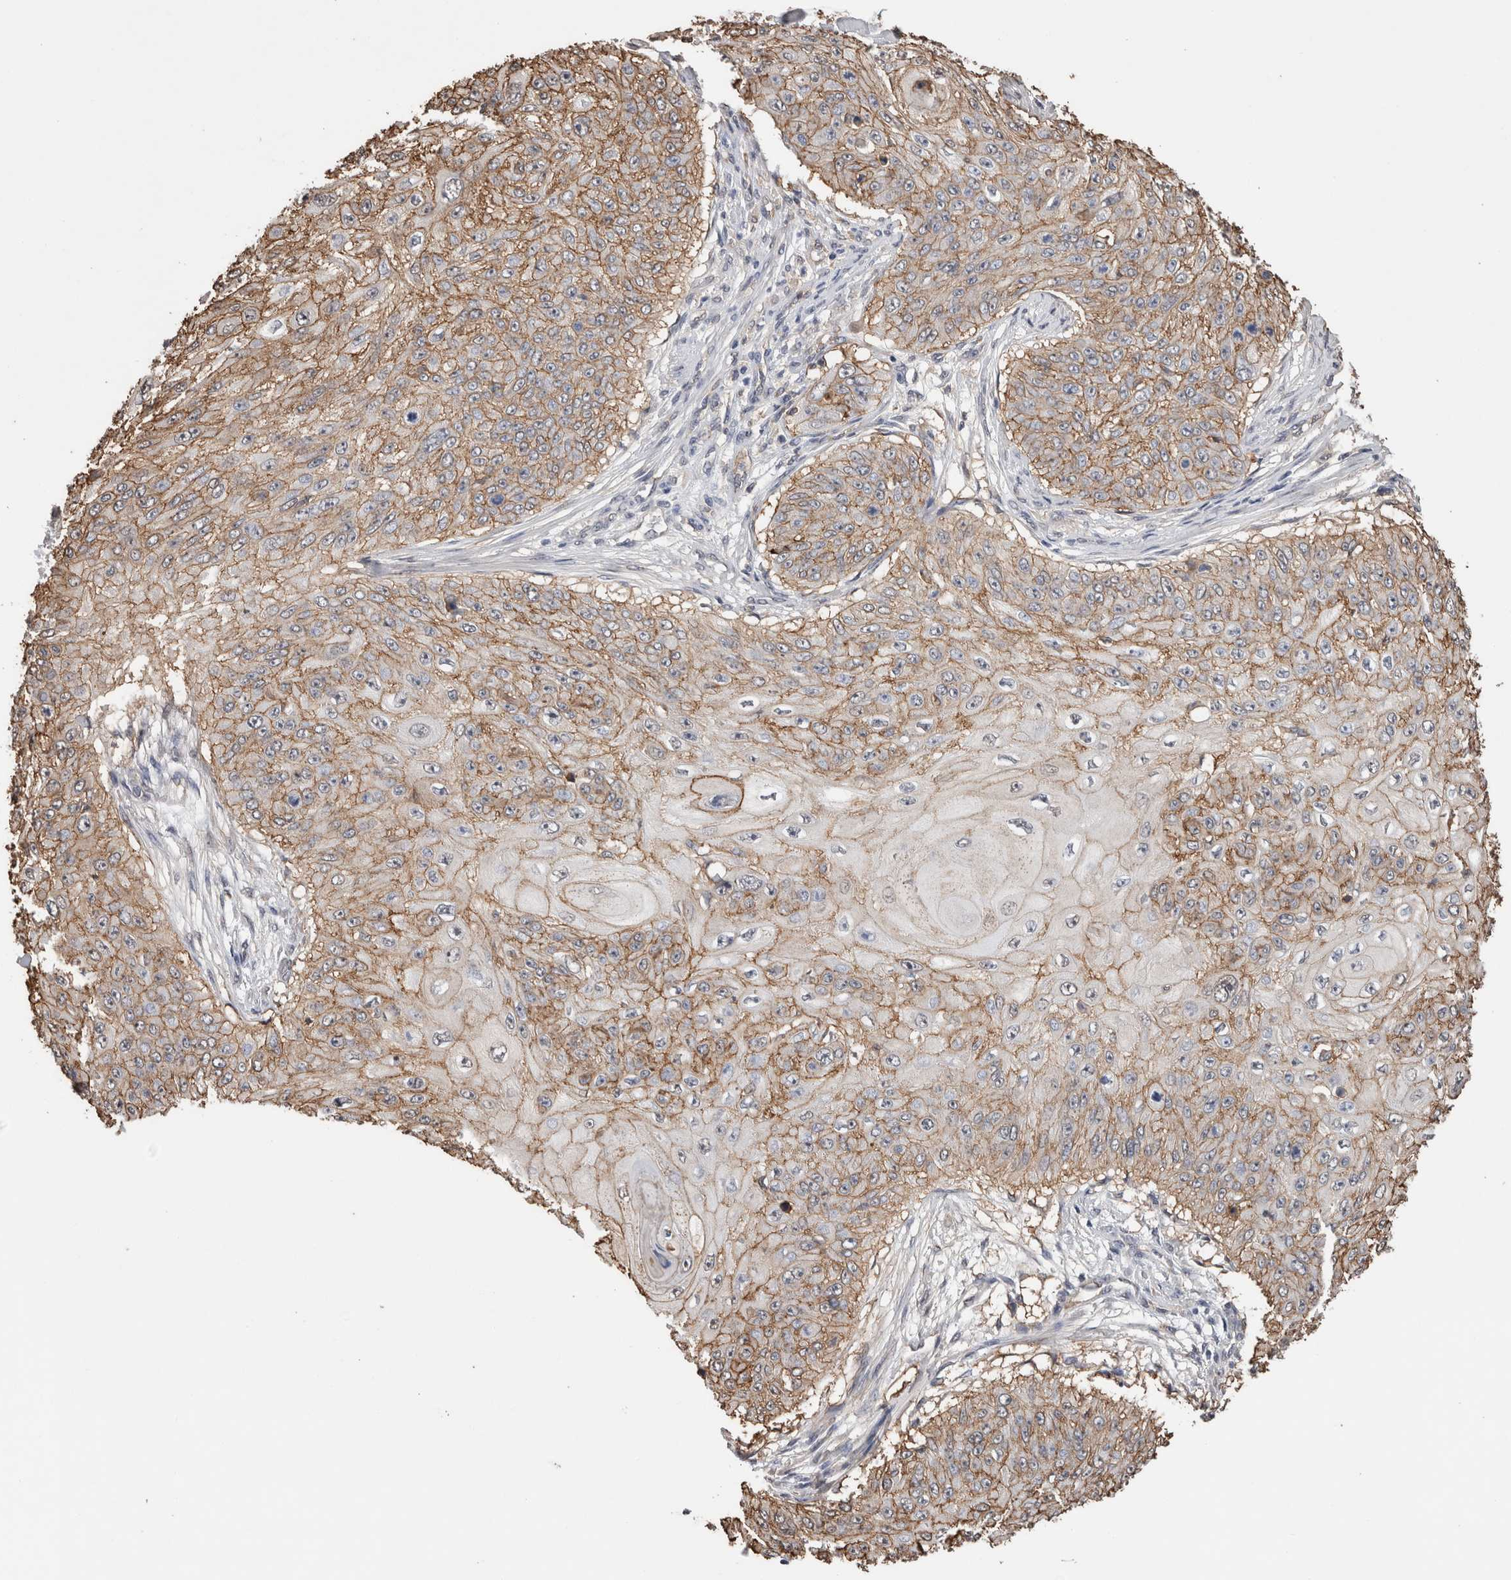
{"staining": {"intensity": "moderate", "quantity": ">75%", "location": "cytoplasmic/membranous"}, "tissue": "skin cancer", "cell_type": "Tumor cells", "image_type": "cancer", "snomed": [{"axis": "morphology", "description": "Squamous cell carcinoma, NOS"}, {"axis": "topography", "description": "Skin"}], "caption": "This is an image of immunohistochemistry staining of skin cancer, which shows moderate positivity in the cytoplasmic/membranous of tumor cells.", "gene": "S100A10", "patient": {"sex": "female", "age": 80}}